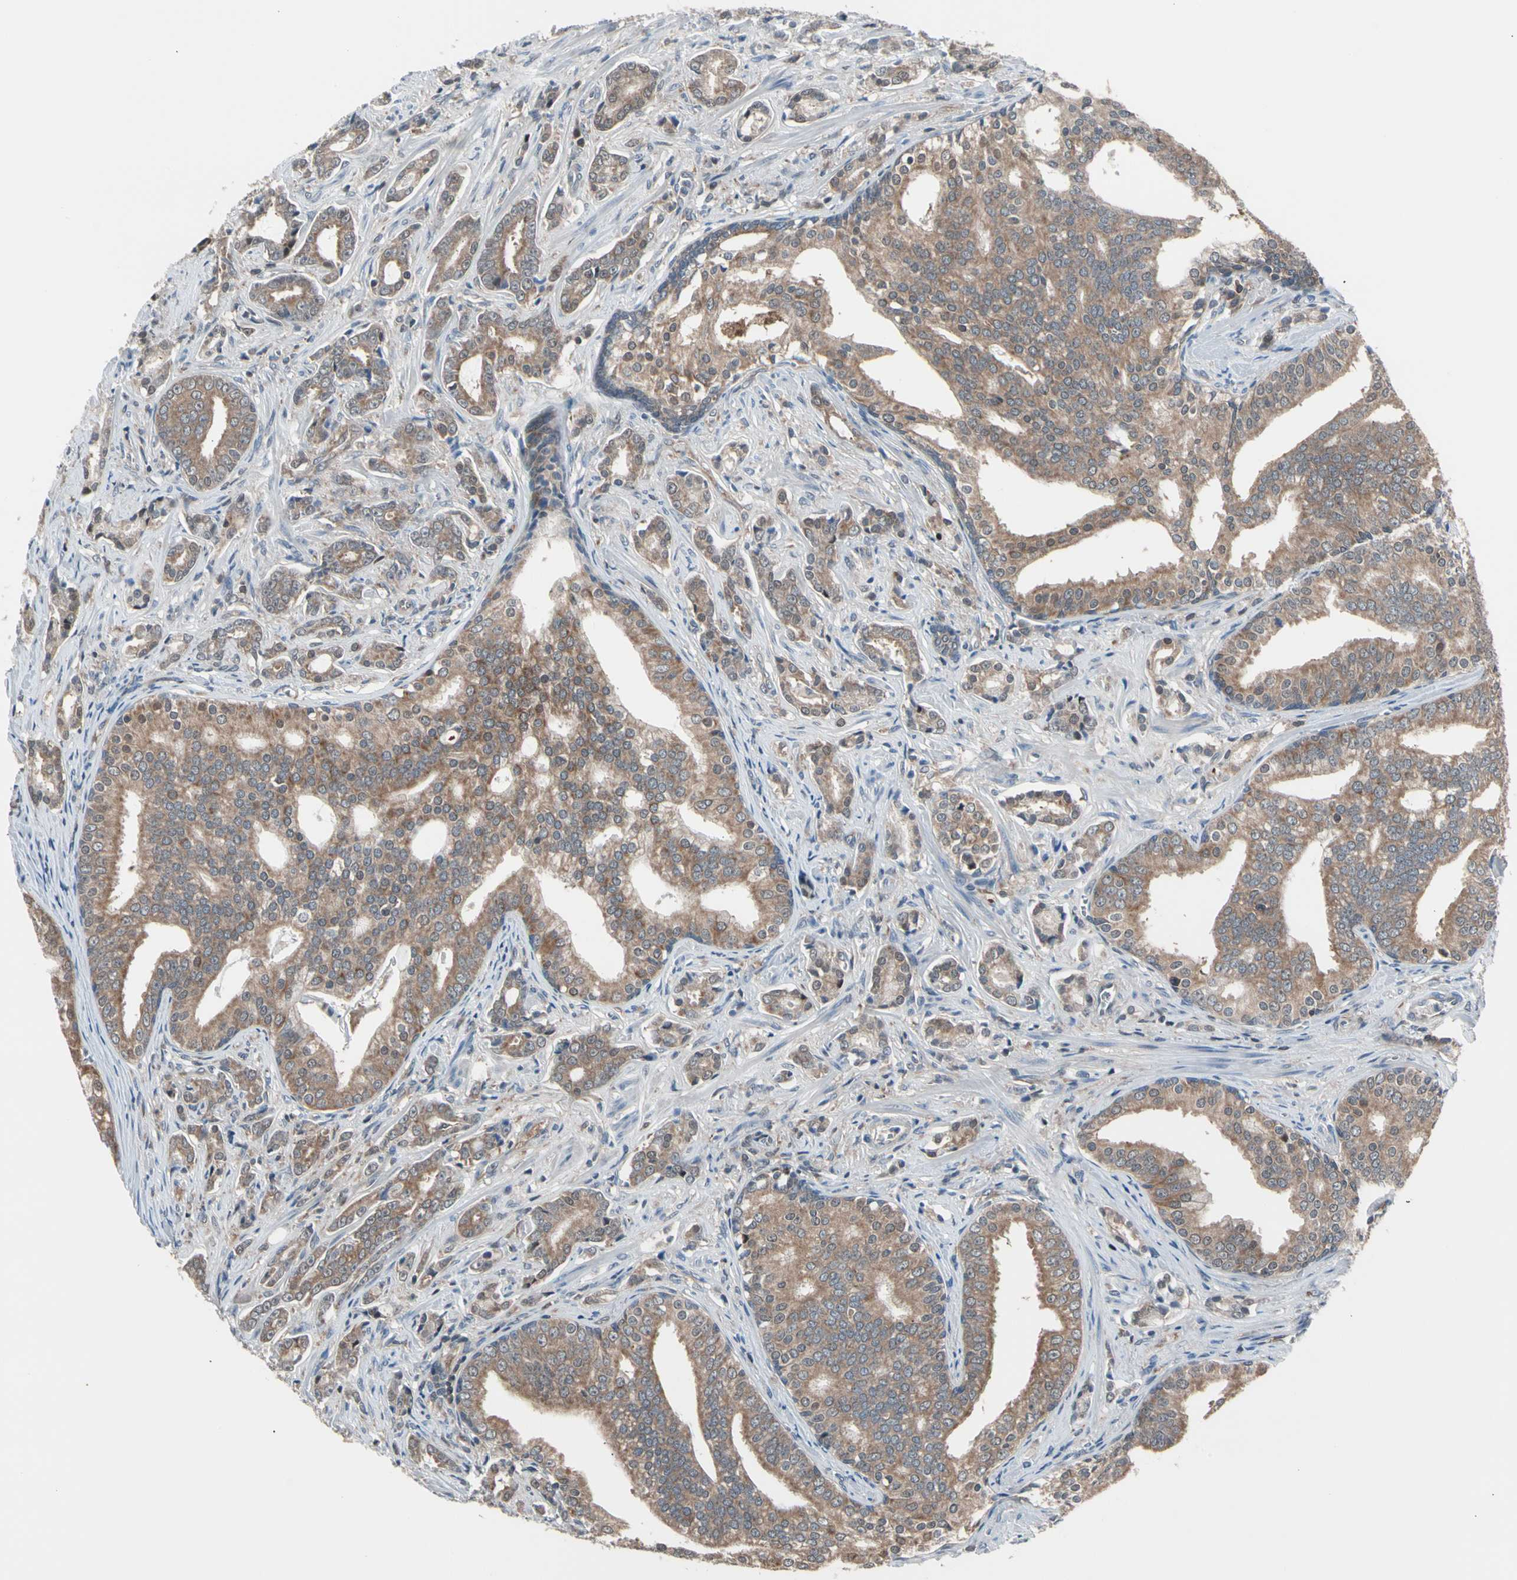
{"staining": {"intensity": "moderate", "quantity": ">75%", "location": "cytoplasmic/membranous"}, "tissue": "prostate cancer", "cell_type": "Tumor cells", "image_type": "cancer", "snomed": [{"axis": "morphology", "description": "Adenocarcinoma, Low grade"}, {"axis": "topography", "description": "Prostate"}], "caption": "This is an image of IHC staining of prostate cancer (low-grade adenocarcinoma), which shows moderate expression in the cytoplasmic/membranous of tumor cells.", "gene": "PSMA2", "patient": {"sex": "male", "age": 58}}